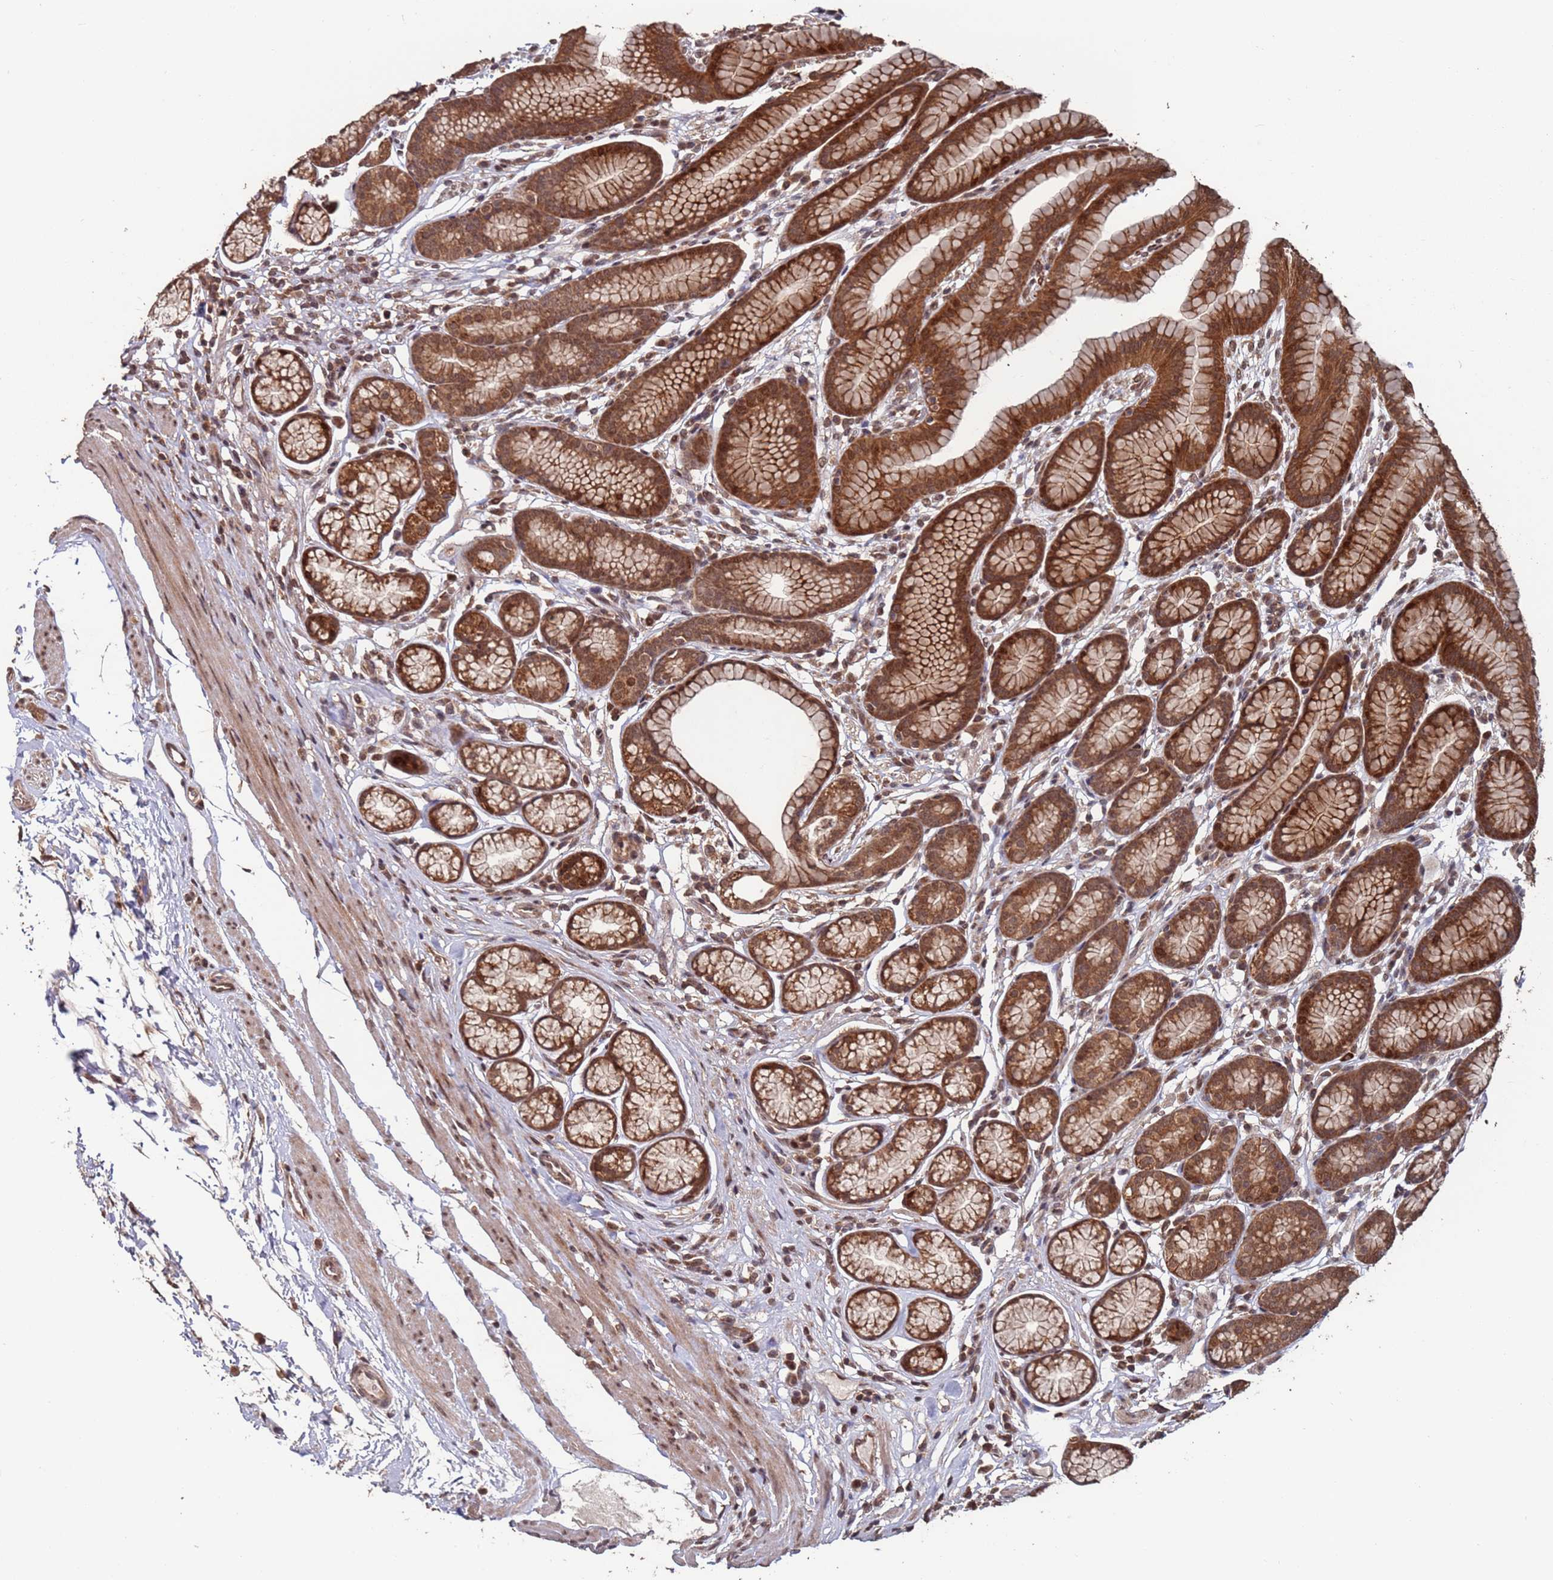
{"staining": {"intensity": "strong", "quantity": ">75%", "location": "cytoplasmic/membranous"}, "tissue": "stomach", "cell_type": "Glandular cells", "image_type": "normal", "snomed": [{"axis": "morphology", "description": "Normal tissue, NOS"}, {"axis": "topography", "description": "Stomach"}], "caption": "Protein staining displays strong cytoplasmic/membranous staining in approximately >75% of glandular cells in benign stomach. (IHC, brightfield microscopy, high magnification).", "gene": "PRR7", "patient": {"sex": "male", "age": 42}}